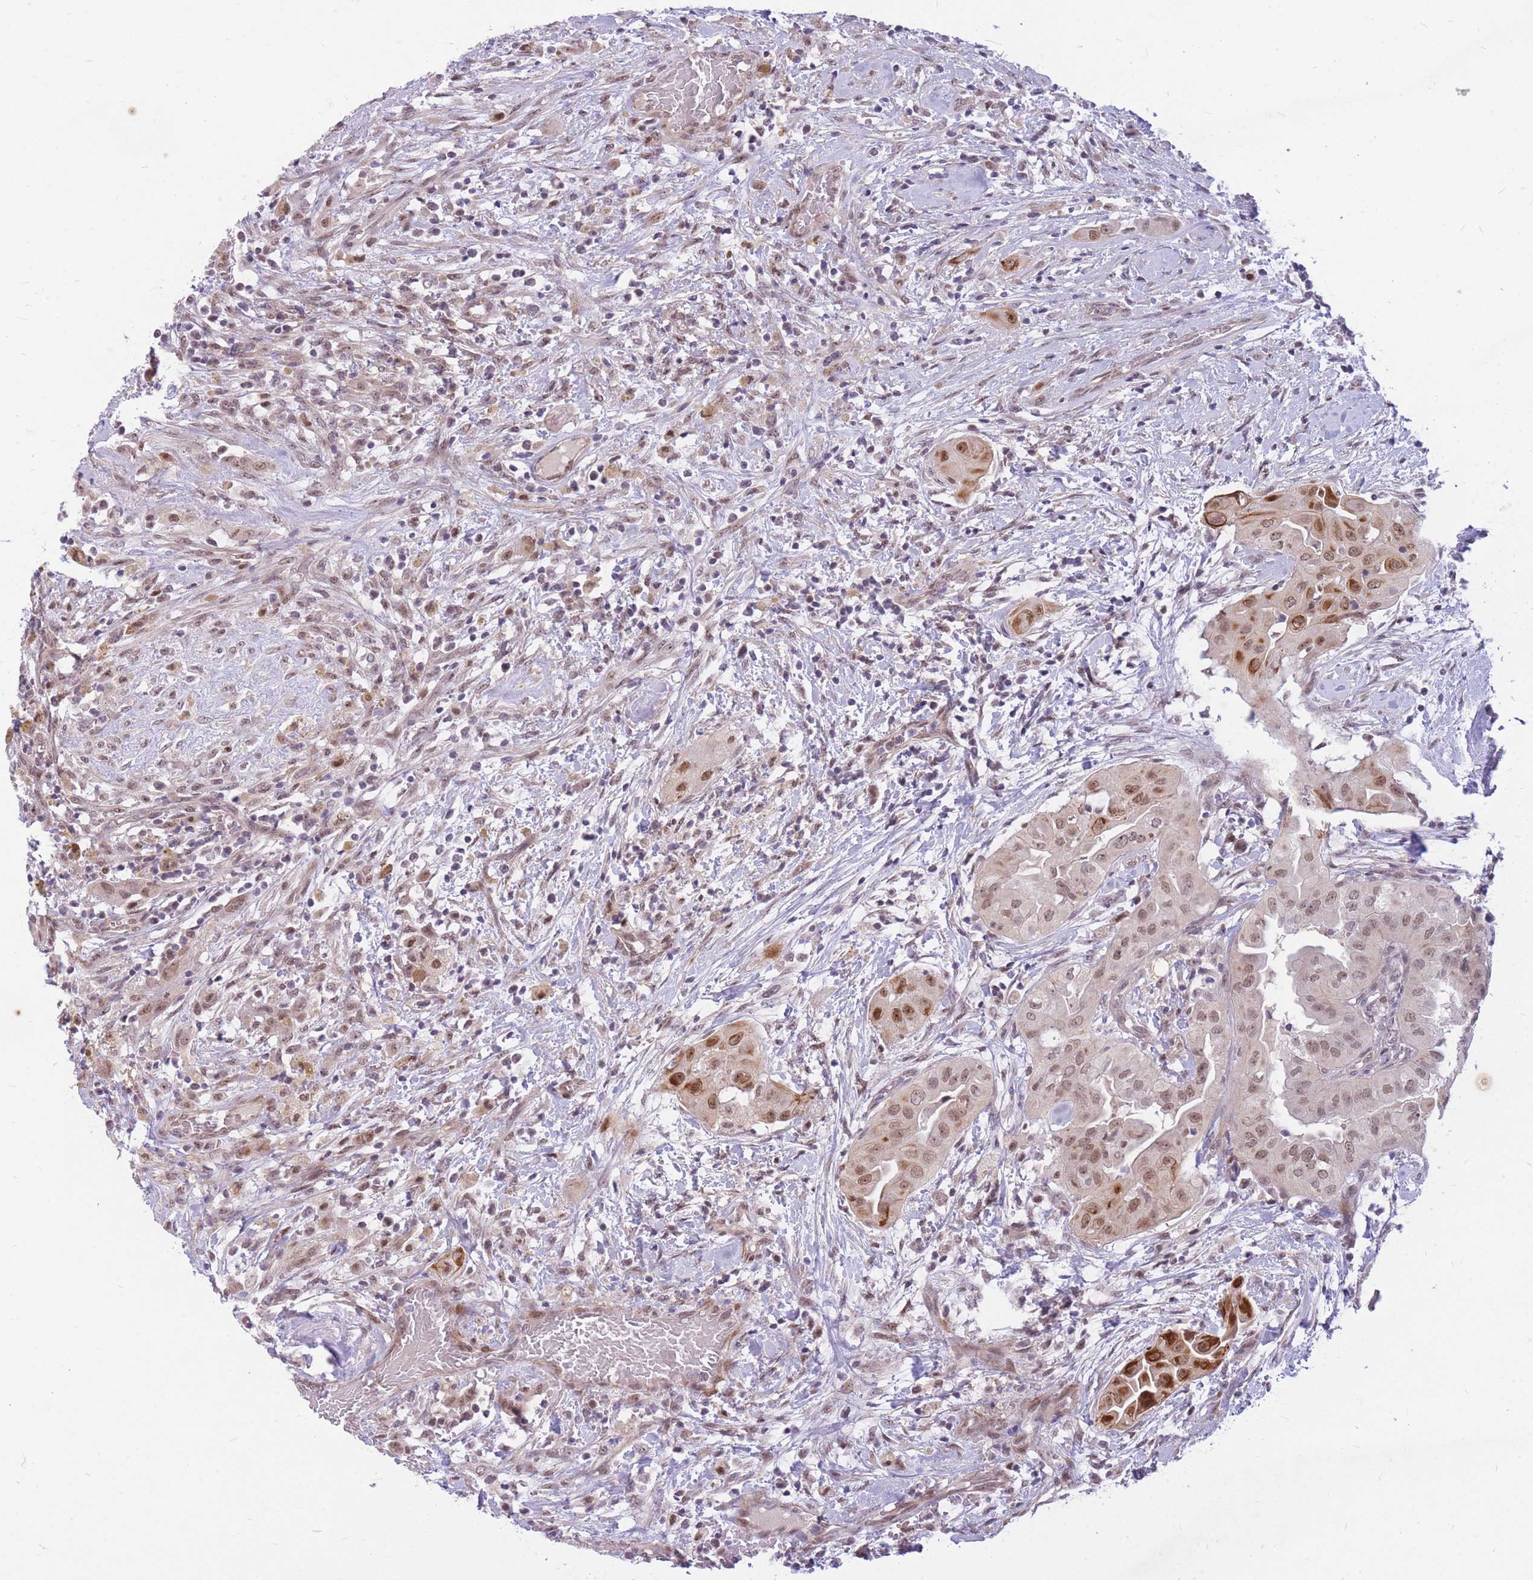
{"staining": {"intensity": "strong", "quantity": "<25%", "location": "cytoplasmic/membranous,nuclear"}, "tissue": "thyroid cancer", "cell_type": "Tumor cells", "image_type": "cancer", "snomed": [{"axis": "morphology", "description": "Papillary adenocarcinoma, NOS"}, {"axis": "topography", "description": "Thyroid gland"}], "caption": "High-power microscopy captured an immunohistochemistry (IHC) histopathology image of thyroid cancer (papillary adenocarcinoma), revealing strong cytoplasmic/membranous and nuclear staining in about <25% of tumor cells. The protein is stained brown, and the nuclei are stained in blue (DAB (3,3'-diaminobenzidine) IHC with brightfield microscopy, high magnification).", "gene": "ERCC2", "patient": {"sex": "female", "age": 59}}